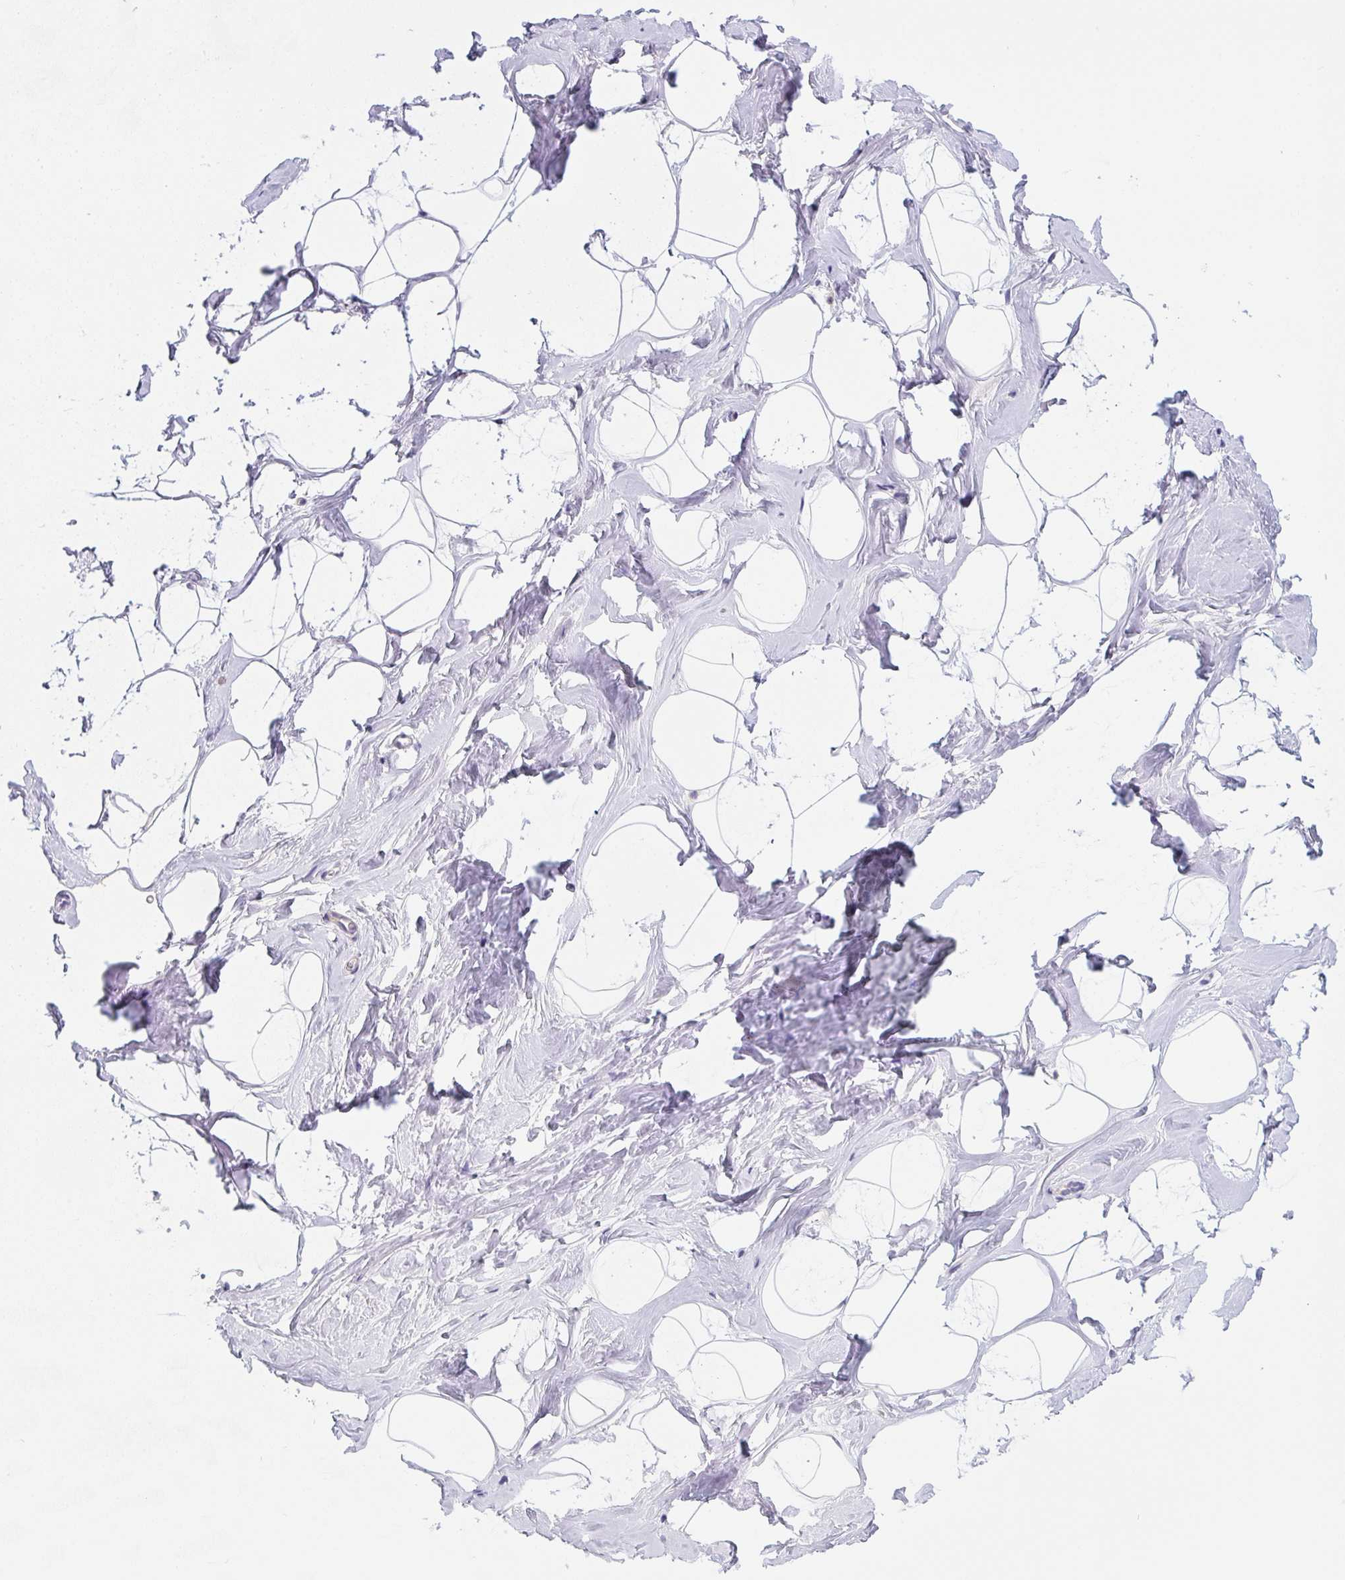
{"staining": {"intensity": "negative", "quantity": "none", "location": "none"}, "tissue": "breast", "cell_type": "Adipocytes", "image_type": "normal", "snomed": [{"axis": "morphology", "description": "Normal tissue, NOS"}, {"axis": "topography", "description": "Breast"}], "caption": "The micrograph demonstrates no significant staining in adipocytes of breast.", "gene": "FZD5", "patient": {"sex": "female", "age": 32}}